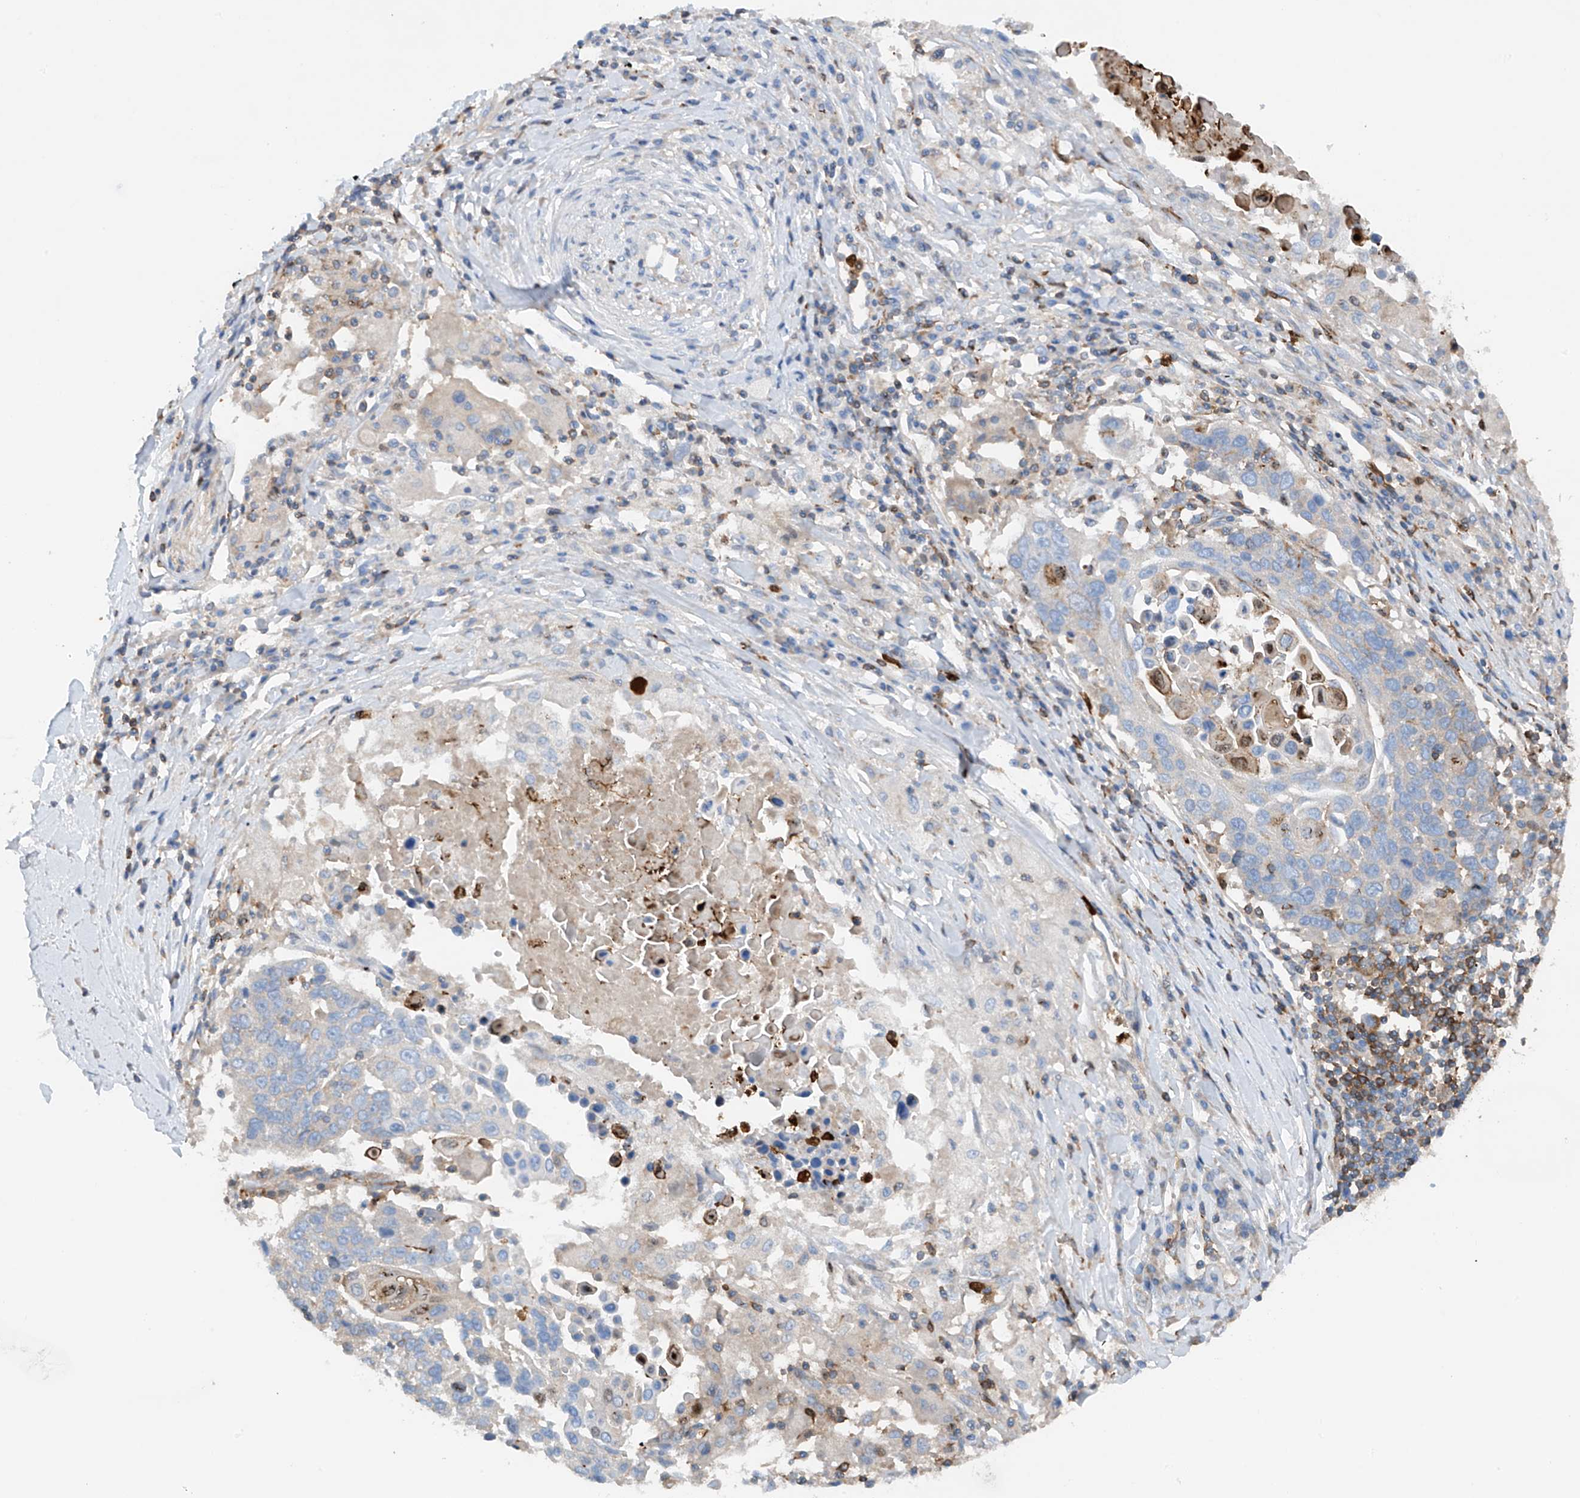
{"staining": {"intensity": "negative", "quantity": "none", "location": "none"}, "tissue": "lung cancer", "cell_type": "Tumor cells", "image_type": "cancer", "snomed": [{"axis": "morphology", "description": "Squamous cell carcinoma, NOS"}, {"axis": "topography", "description": "Lung"}], "caption": "Lung squamous cell carcinoma stained for a protein using immunohistochemistry (IHC) exhibits no staining tumor cells.", "gene": "PHACTR2", "patient": {"sex": "male", "age": 66}}